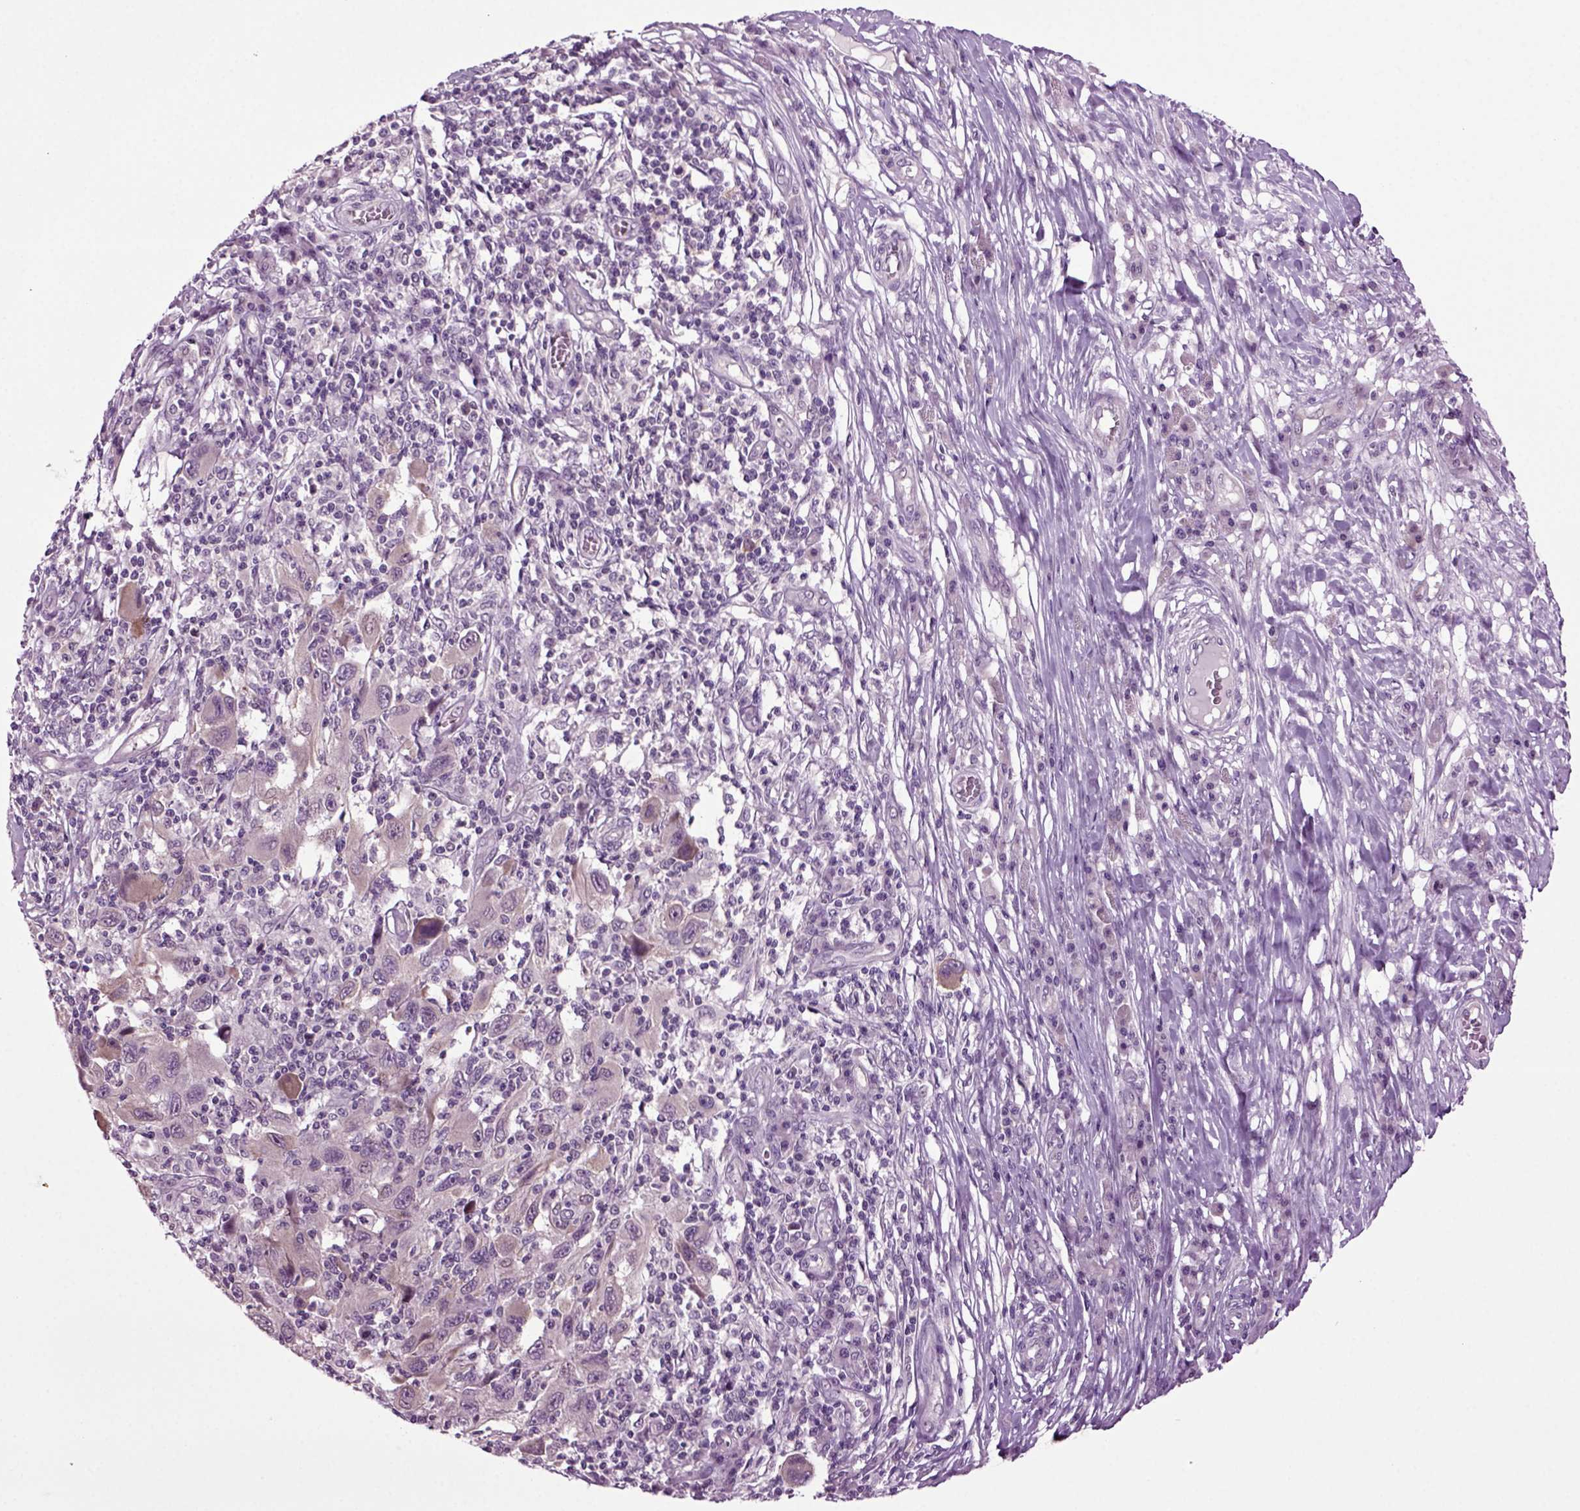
{"staining": {"intensity": "negative", "quantity": "none", "location": "none"}, "tissue": "melanoma", "cell_type": "Tumor cells", "image_type": "cancer", "snomed": [{"axis": "morphology", "description": "Malignant melanoma, NOS"}, {"axis": "topography", "description": "Skin"}], "caption": "The photomicrograph shows no significant positivity in tumor cells of malignant melanoma. Nuclei are stained in blue.", "gene": "PLCH2", "patient": {"sex": "male", "age": 53}}